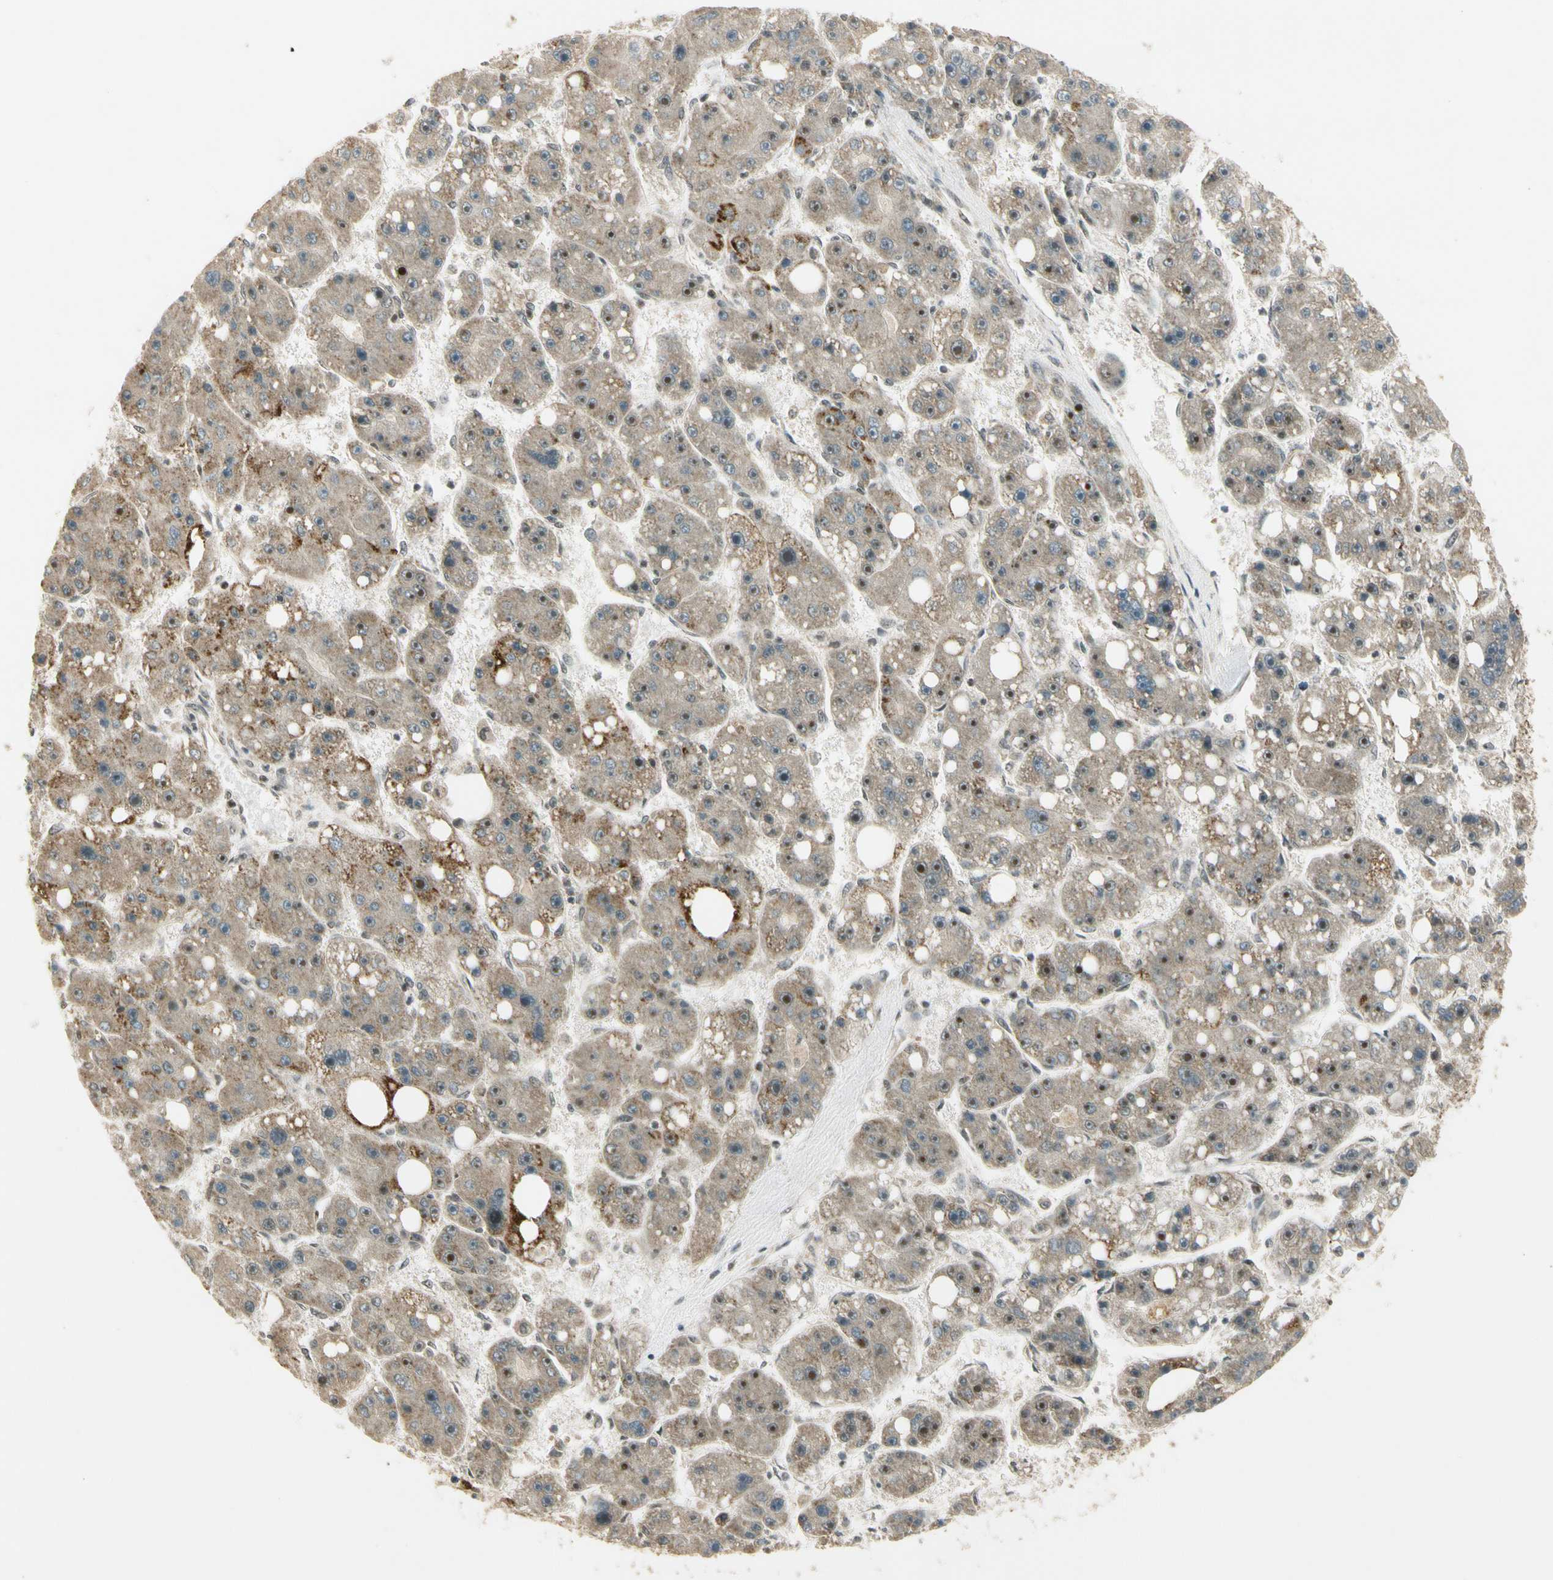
{"staining": {"intensity": "weak", "quantity": ">75%", "location": "cytoplasmic/membranous,nuclear"}, "tissue": "liver cancer", "cell_type": "Tumor cells", "image_type": "cancer", "snomed": [{"axis": "morphology", "description": "Carcinoma, Hepatocellular, NOS"}, {"axis": "topography", "description": "Liver"}], "caption": "Immunohistochemical staining of liver hepatocellular carcinoma exhibits weak cytoplasmic/membranous and nuclear protein expression in approximately >75% of tumor cells.", "gene": "ZNF135", "patient": {"sex": "female", "age": 61}}